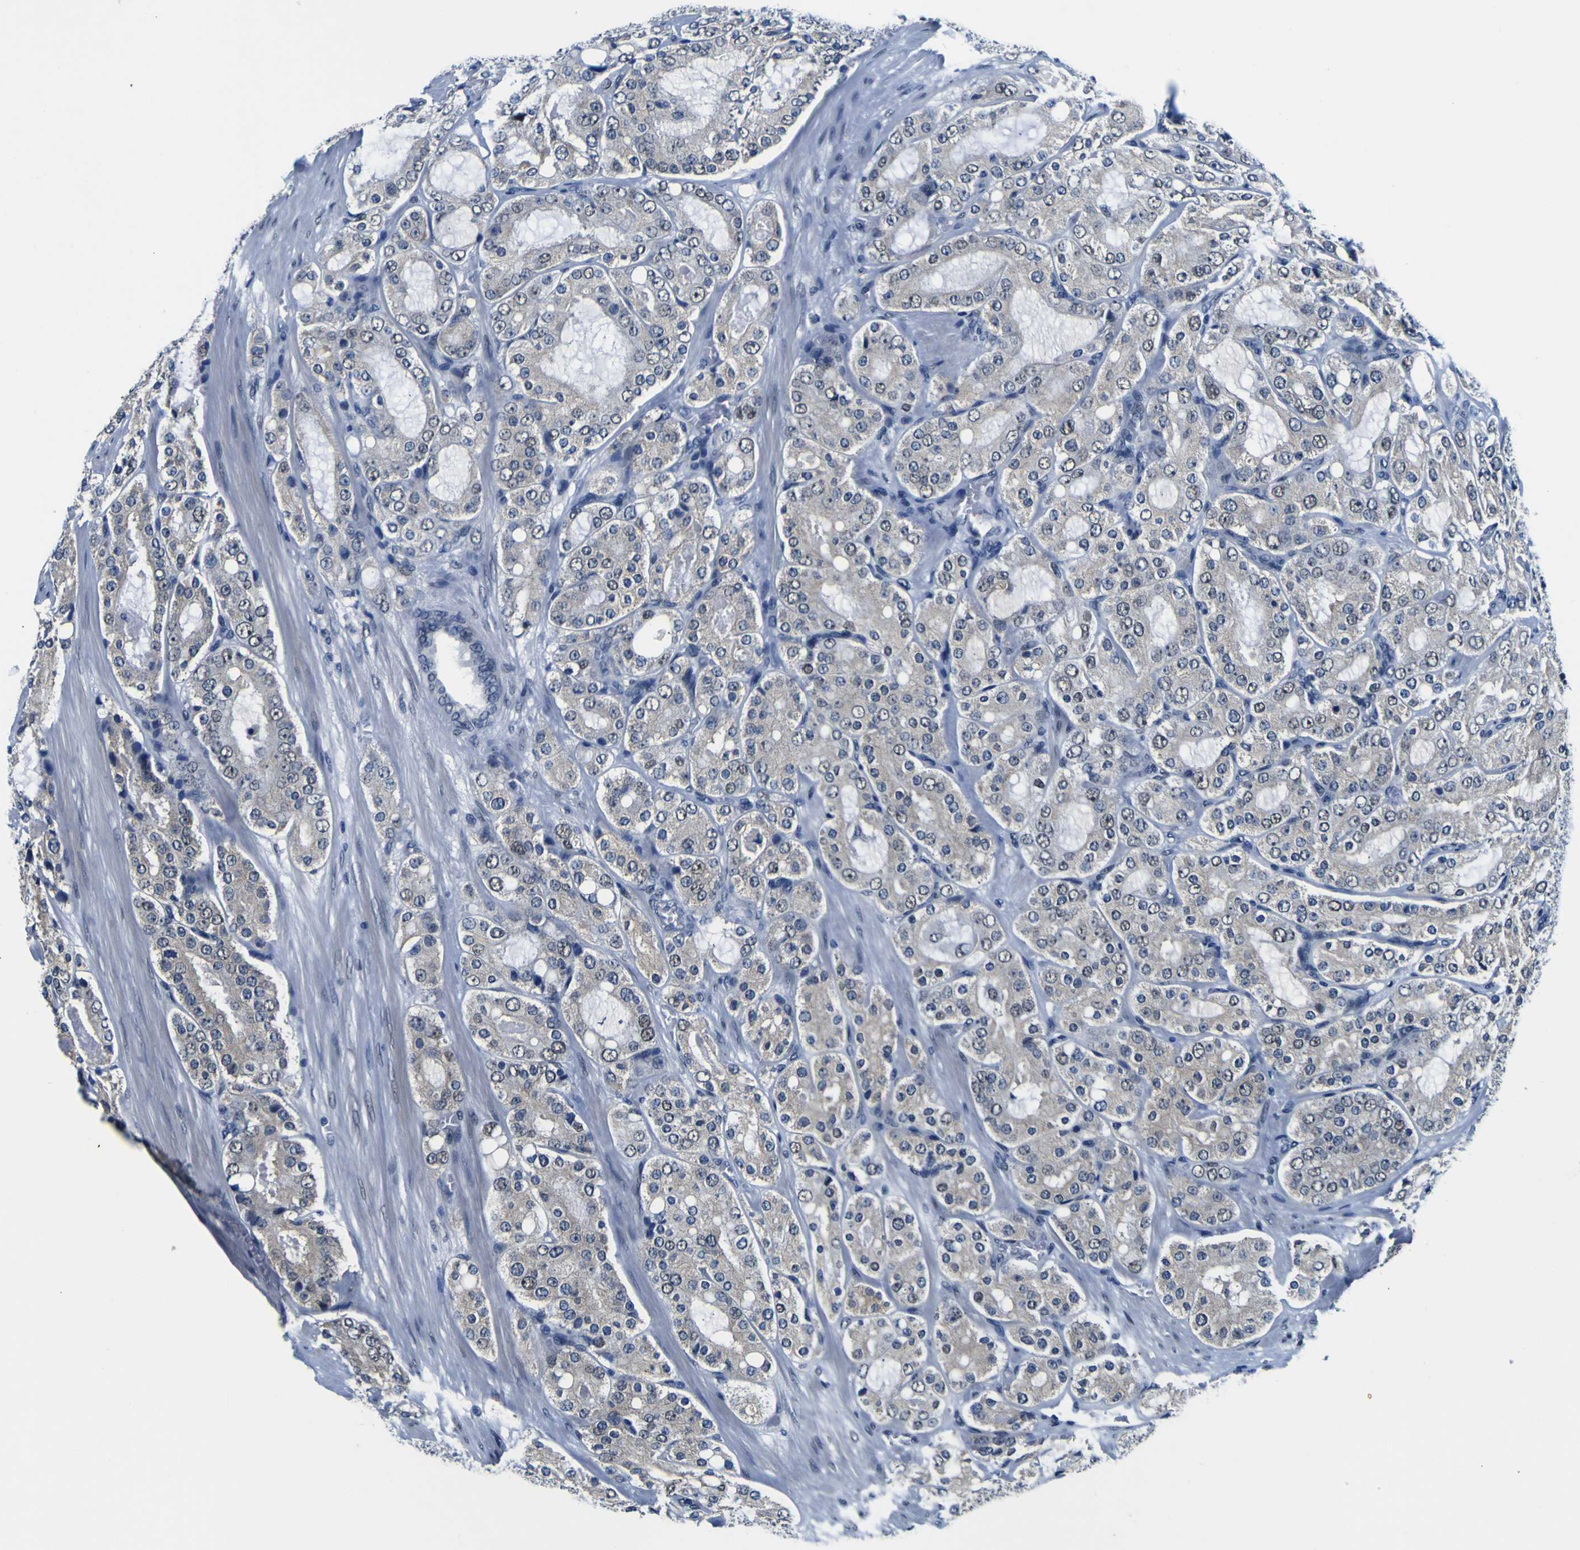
{"staining": {"intensity": "weak", "quantity": "<25%", "location": "nuclear"}, "tissue": "prostate cancer", "cell_type": "Tumor cells", "image_type": "cancer", "snomed": [{"axis": "morphology", "description": "Adenocarcinoma, High grade"}, {"axis": "topography", "description": "Prostate"}], "caption": "Tumor cells are negative for protein expression in human adenocarcinoma (high-grade) (prostate).", "gene": "CUL4B", "patient": {"sex": "male", "age": 65}}